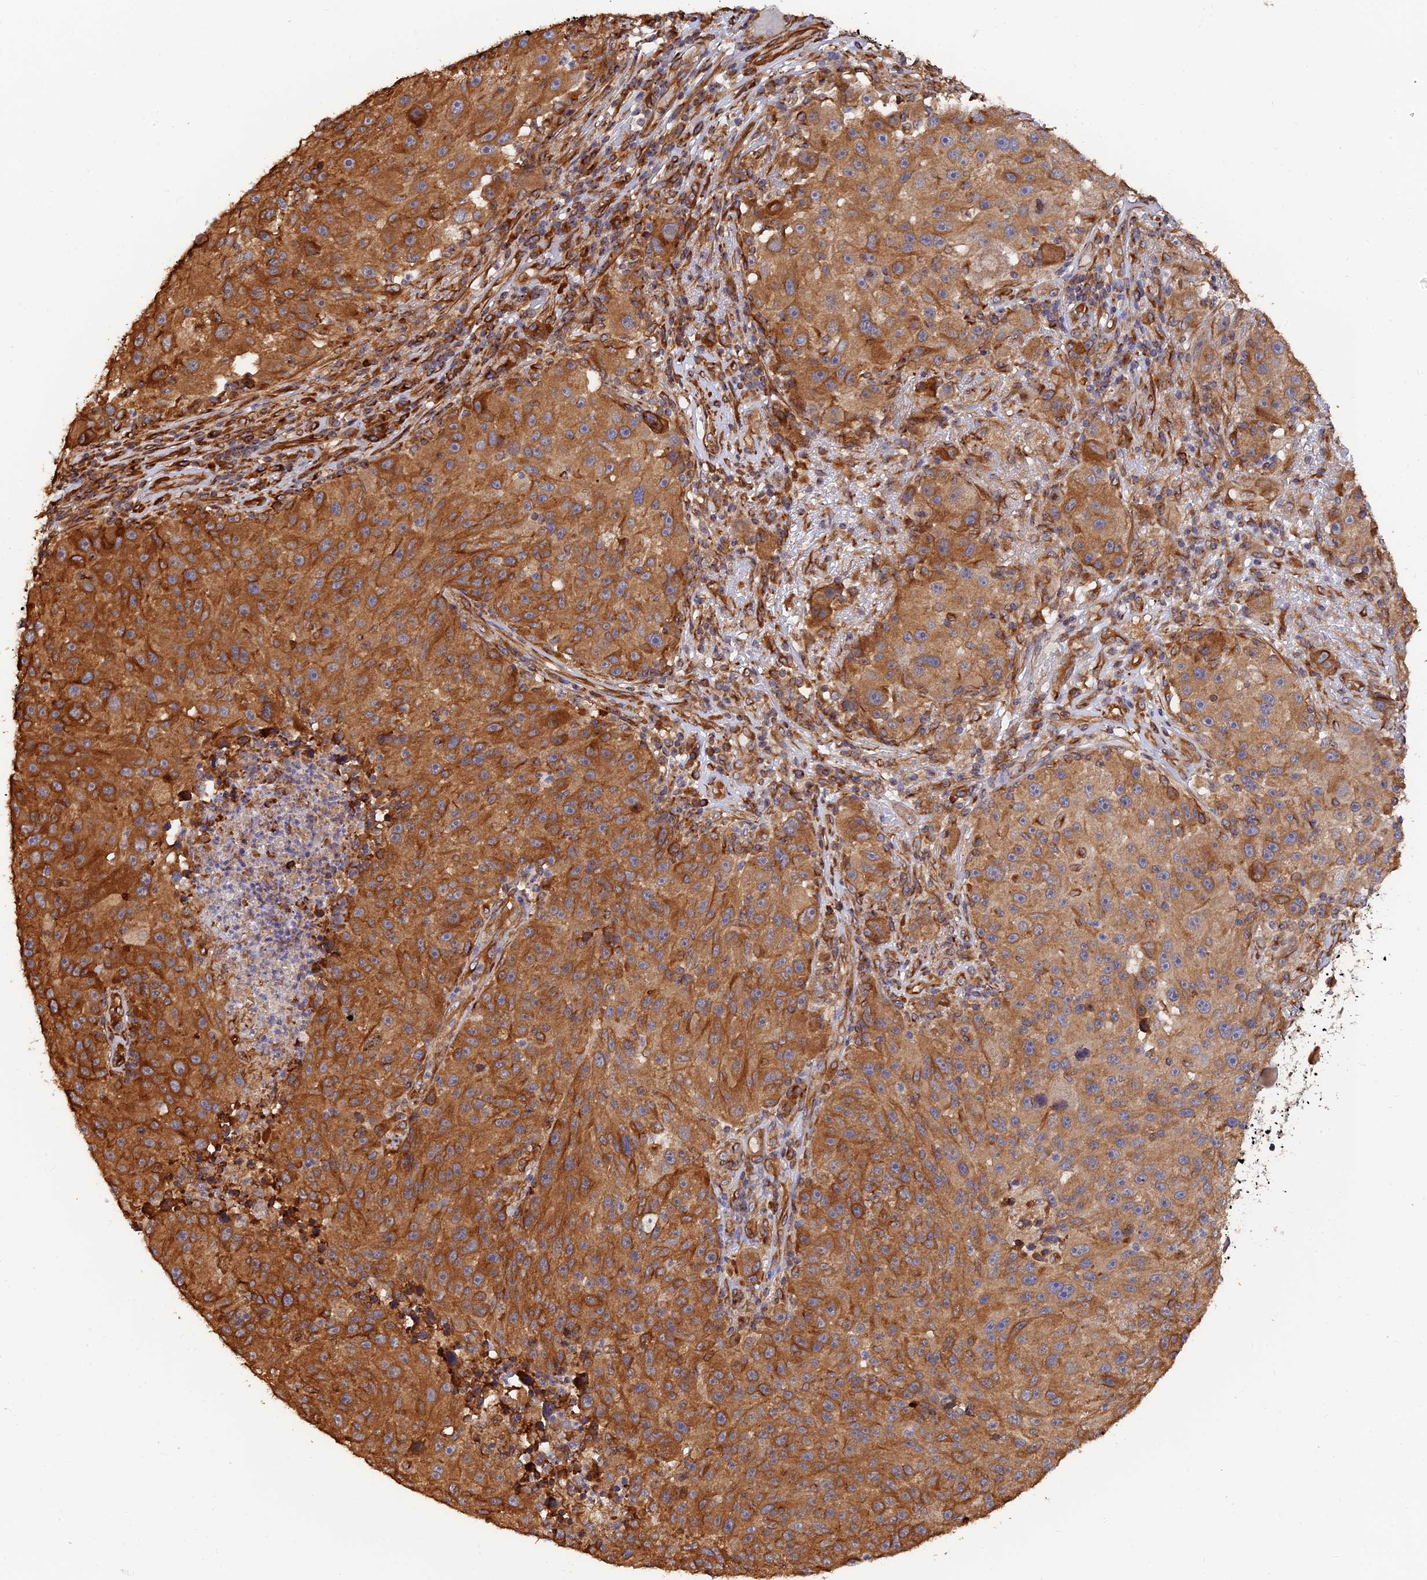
{"staining": {"intensity": "strong", "quantity": "25%-75%", "location": "cytoplasmic/membranous"}, "tissue": "melanoma", "cell_type": "Tumor cells", "image_type": "cancer", "snomed": [{"axis": "morphology", "description": "Malignant melanoma, NOS"}, {"axis": "topography", "description": "Skin"}], "caption": "A brown stain highlights strong cytoplasmic/membranous staining of a protein in malignant melanoma tumor cells. (IHC, brightfield microscopy, high magnification).", "gene": "WBP11", "patient": {"sex": "male", "age": 53}}